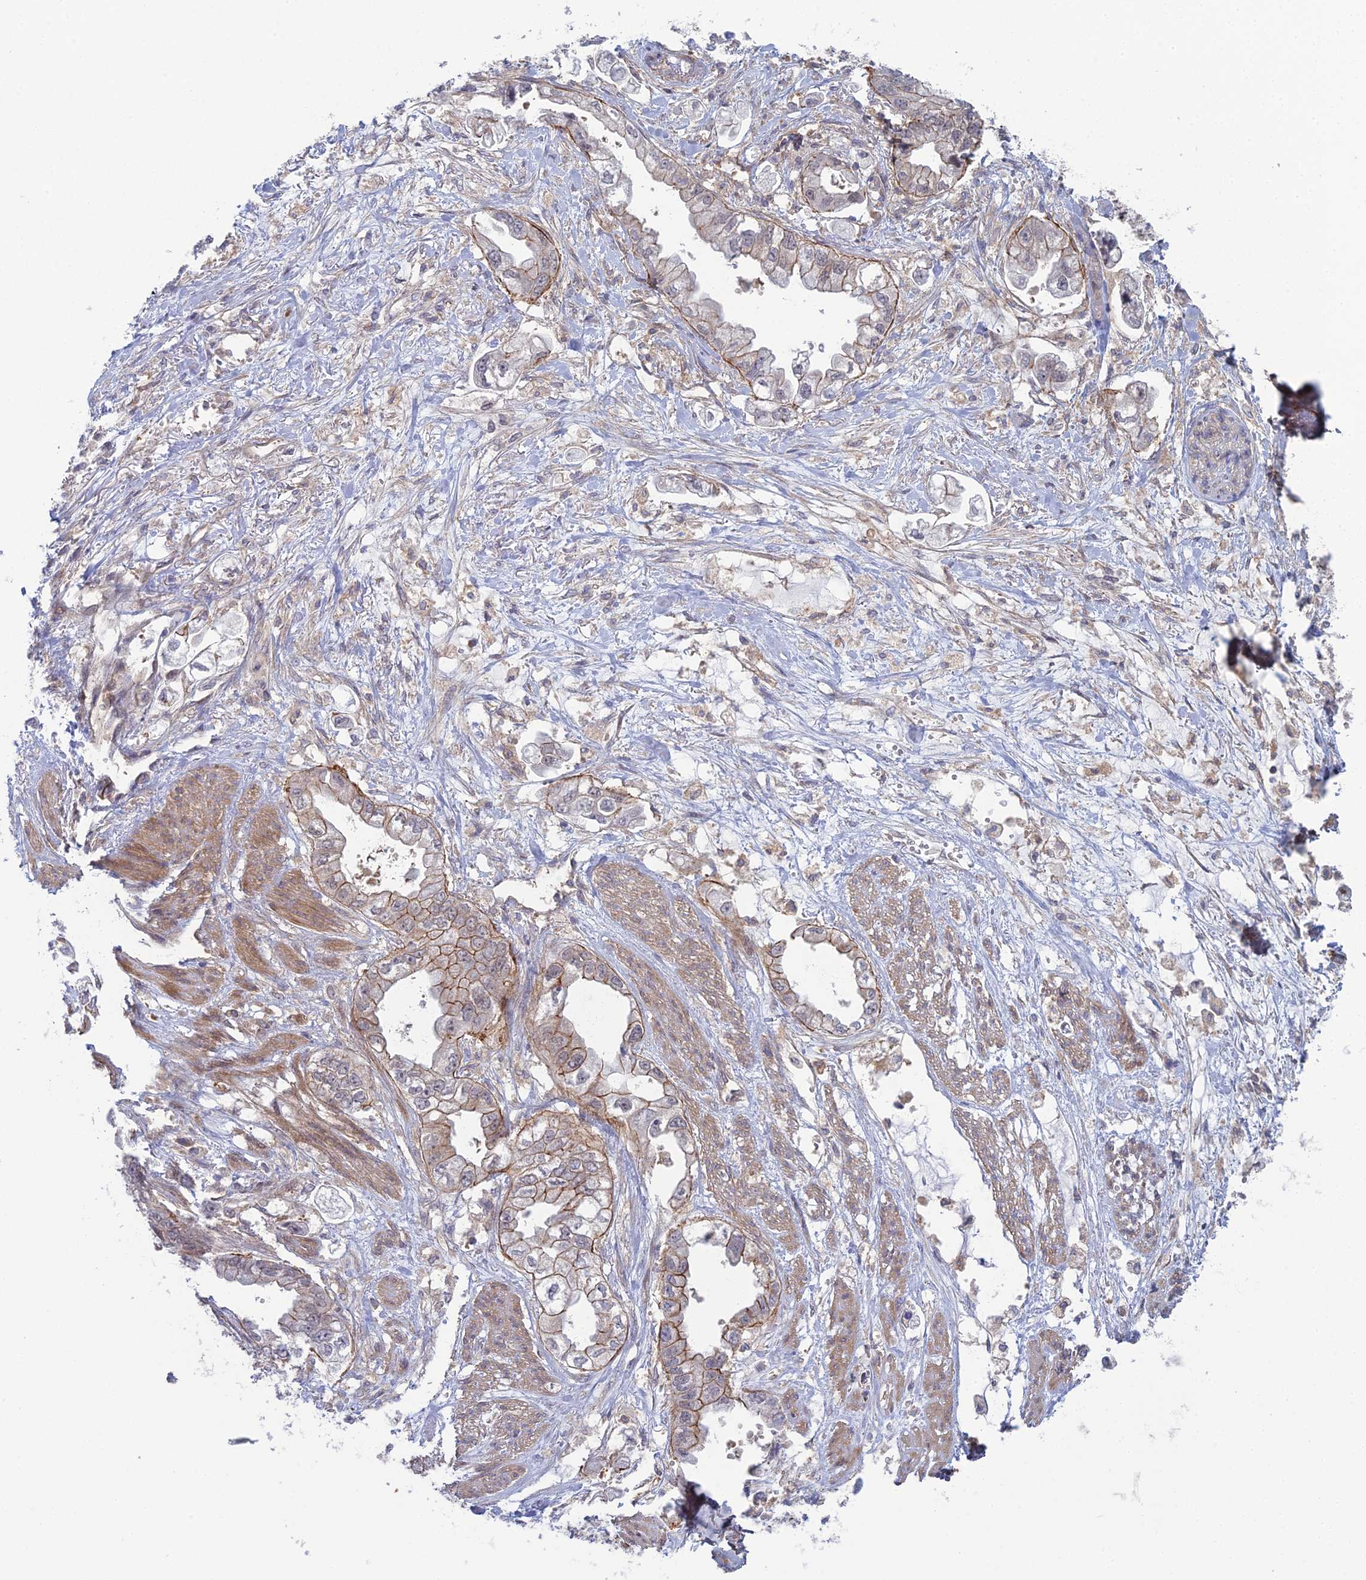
{"staining": {"intensity": "moderate", "quantity": "25%-75%", "location": "cytoplasmic/membranous"}, "tissue": "stomach cancer", "cell_type": "Tumor cells", "image_type": "cancer", "snomed": [{"axis": "morphology", "description": "Adenocarcinoma, NOS"}, {"axis": "topography", "description": "Stomach"}], "caption": "Protein expression analysis of human stomach cancer reveals moderate cytoplasmic/membranous positivity in approximately 25%-75% of tumor cells. (DAB (3,3'-diaminobenzidine) IHC with brightfield microscopy, high magnification).", "gene": "ABHD1", "patient": {"sex": "male", "age": 62}}